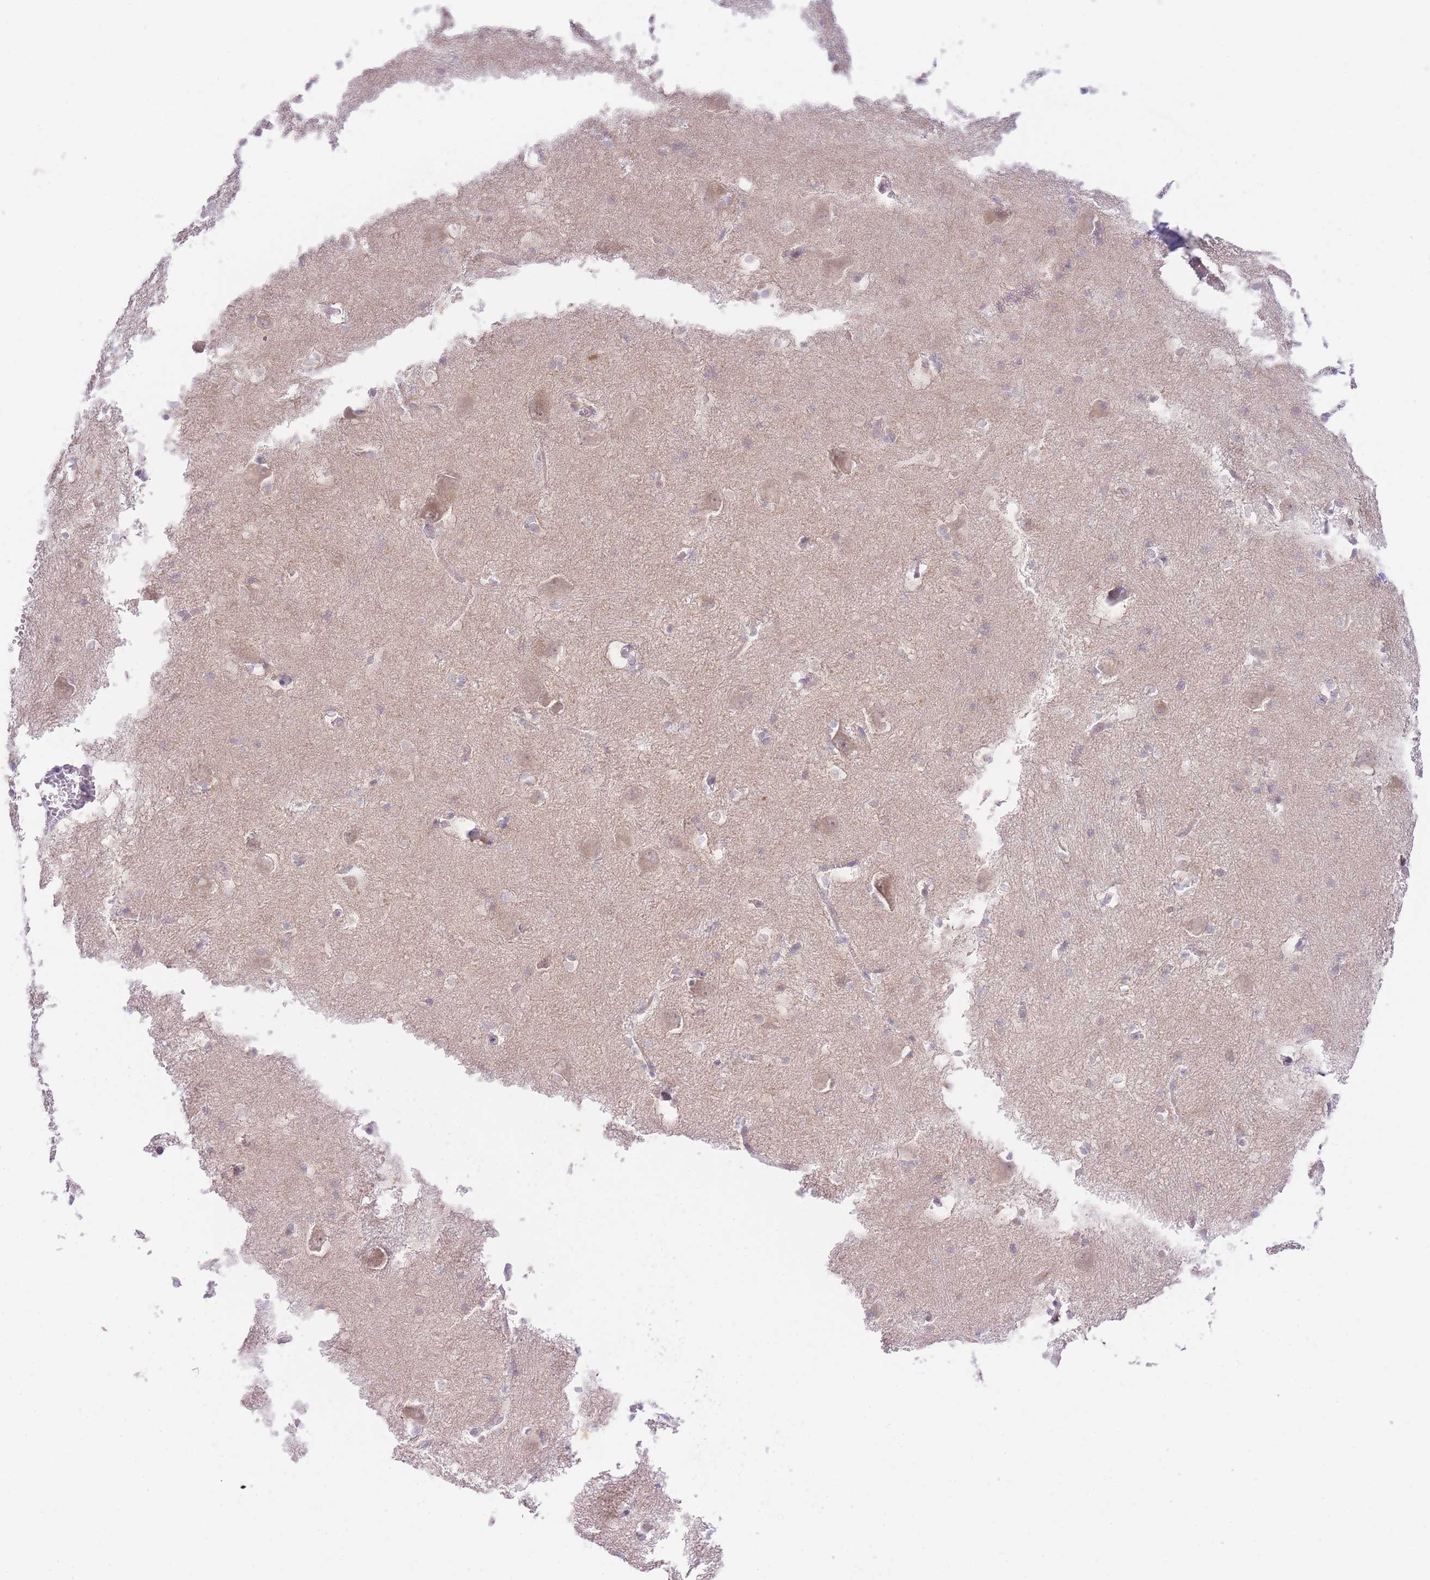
{"staining": {"intensity": "negative", "quantity": "none", "location": "none"}, "tissue": "caudate", "cell_type": "Glial cells", "image_type": "normal", "snomed": [{"axis": "morphology", "description": "Normal tissue, NOS"}, {"axis": "topography", "description": "Lateral ventricle wall"}], "caption": "The immunohistochemistry histopathology image has no significant staining in glial cells of caudate. (Brightfield microscopy of DAB immunohistochemistry at high magnification).", "gene": "UBXN7", "patient": {"sex": "male", "age": 37}}